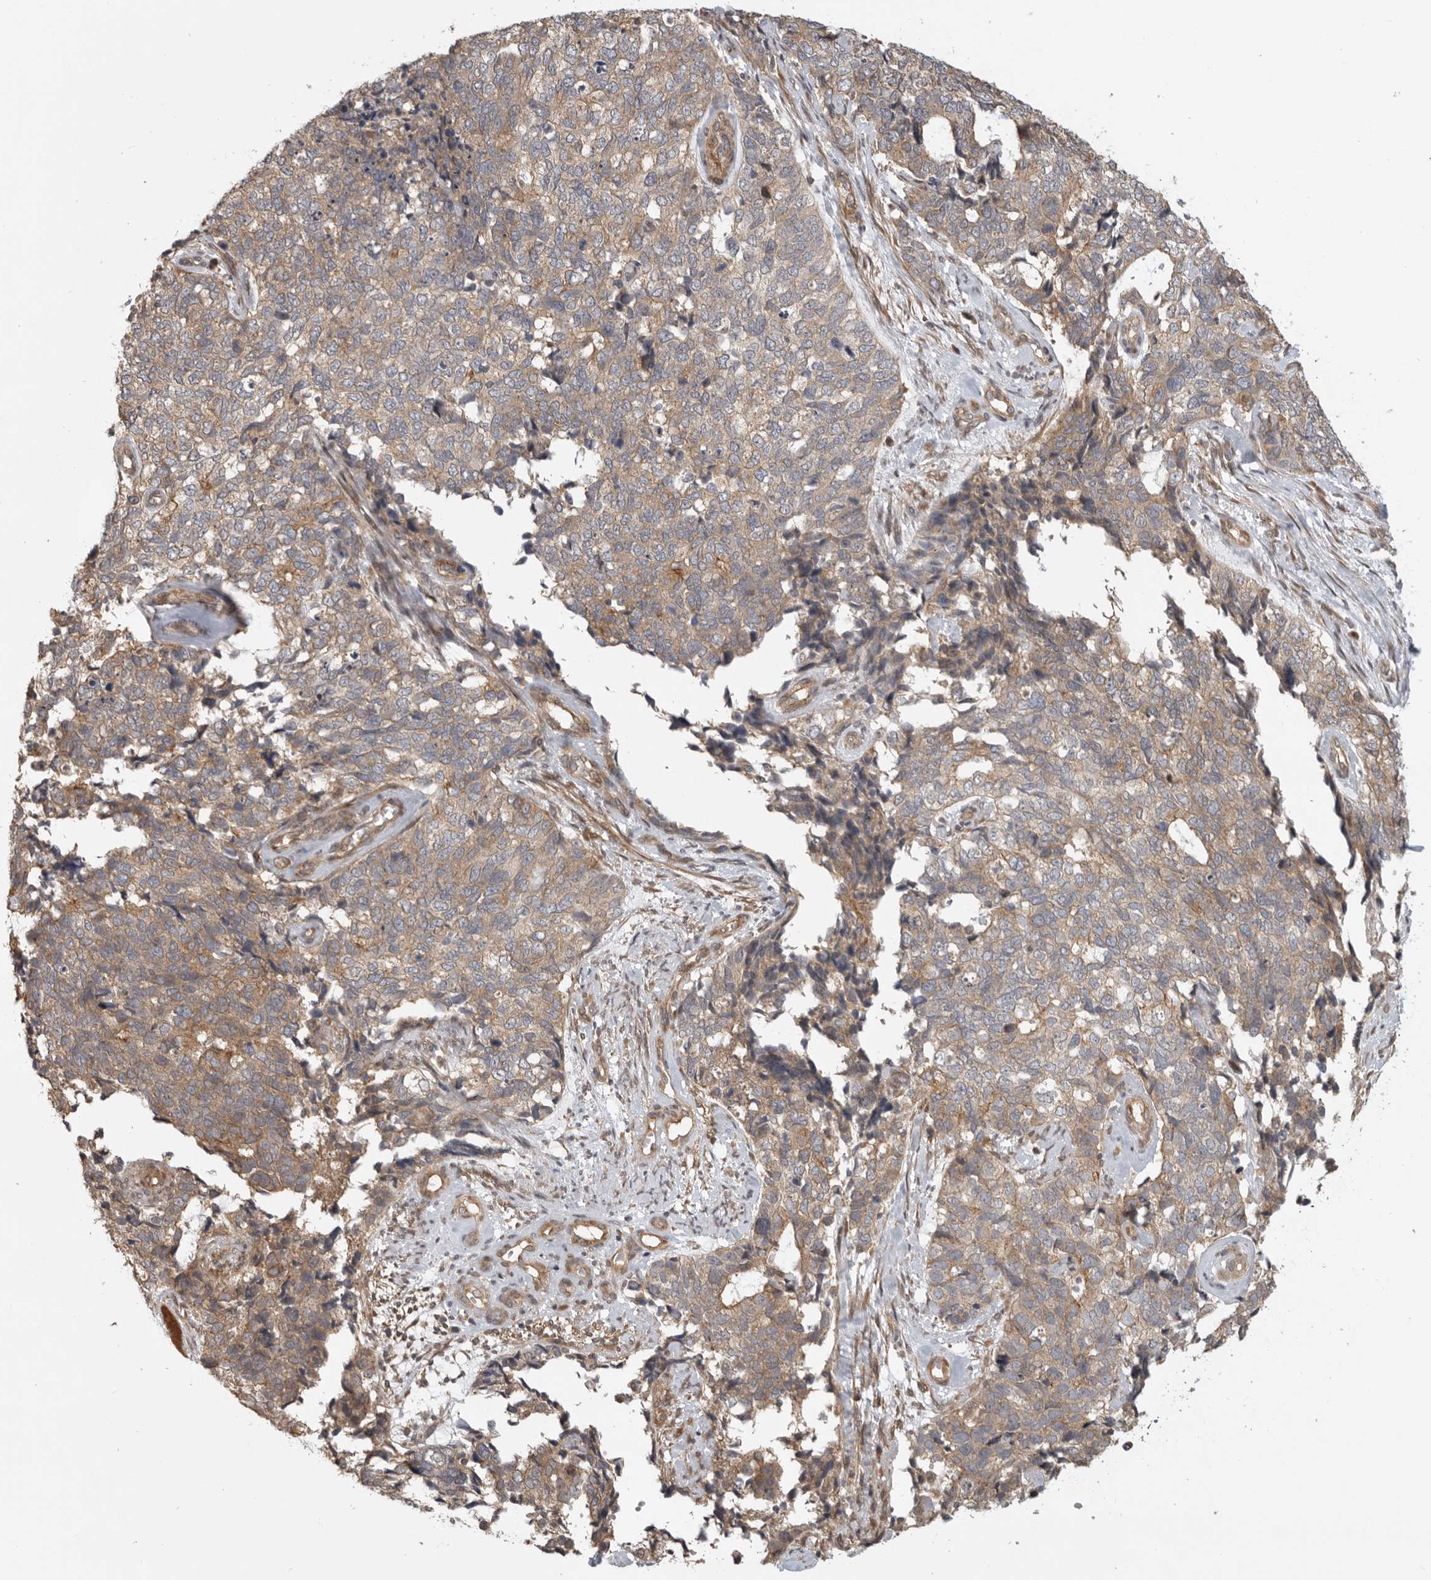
{"staining": {"intensity": "weak", "quantity": ">75%", "location": "cytoplasmic/membranous"}, "tissue": "cervical cancer", "cell_type": "Tumor cells", "image_type": "cancer", "snomed": [{"axis": "morphology", "description": "Squamous cell carcinoma, NOS"}, {"axis": "topography", "description": "Cervix"}], "caption": "Weak cytoplasmic/membranous staining is appreciated in about >75% of tumor cells in squamous cell carcinoma (cervical). (brown staining indicates protein expression, while blue staining denotes nuclei).", "gene": "CUEDC1", "patient": {"sex": "female", "age": 63}}